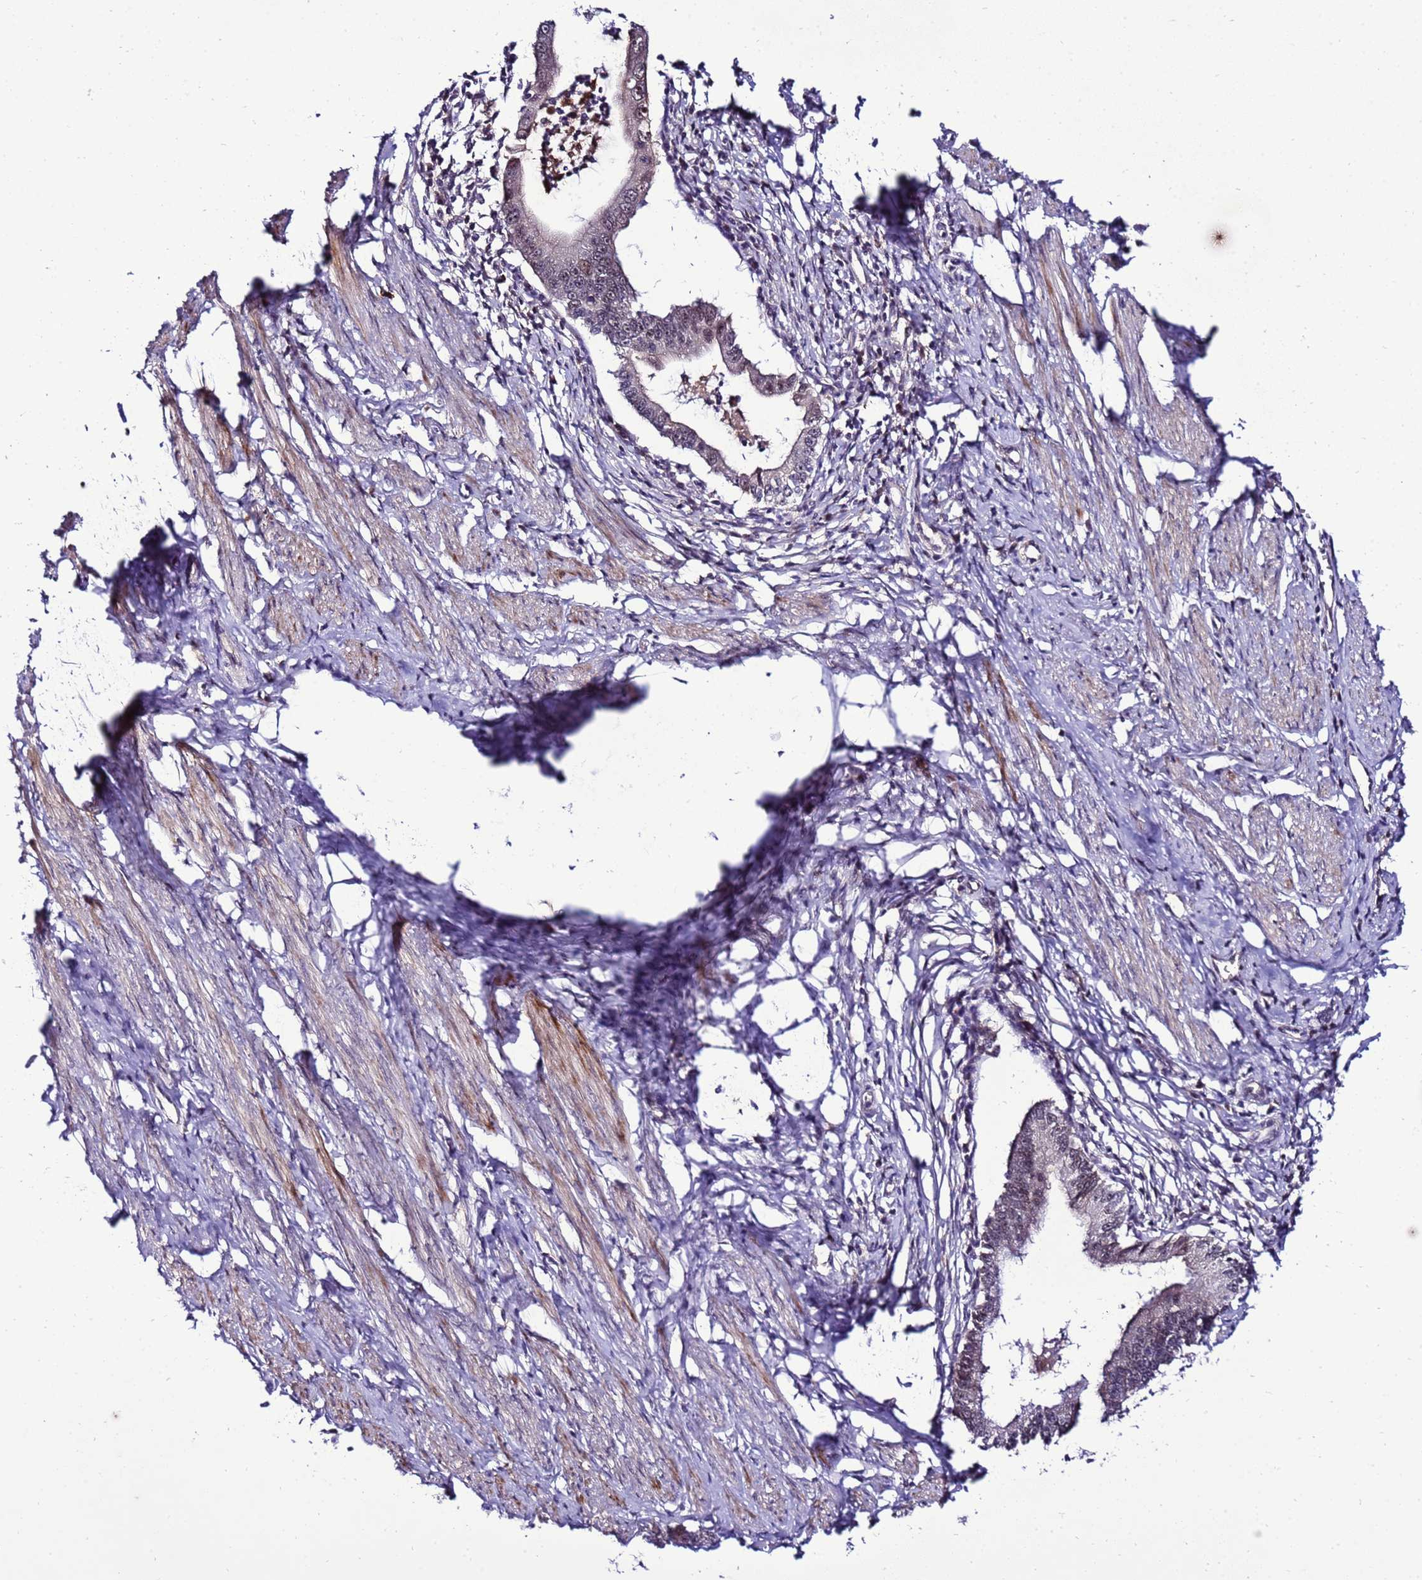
{"staining": {"intensity": "moderate", "quantity": "<25%", "location": "nuclear"}, "tissue": "cervical cancer", "cell_type": "Tumor cells", "image_type": "cancer", "snomed": [{"axis": "morphology", "description": "Adenocarcinoma, NOS"}, {"axis": "topography", "description": "Cervix"}], "caption": "Human cervical adenocarcinoma stained with a protein marker exhibits moderate staining in tumor cells.", "gene": "C19orf47", "patient": {"sex": "female", "age": 36}}